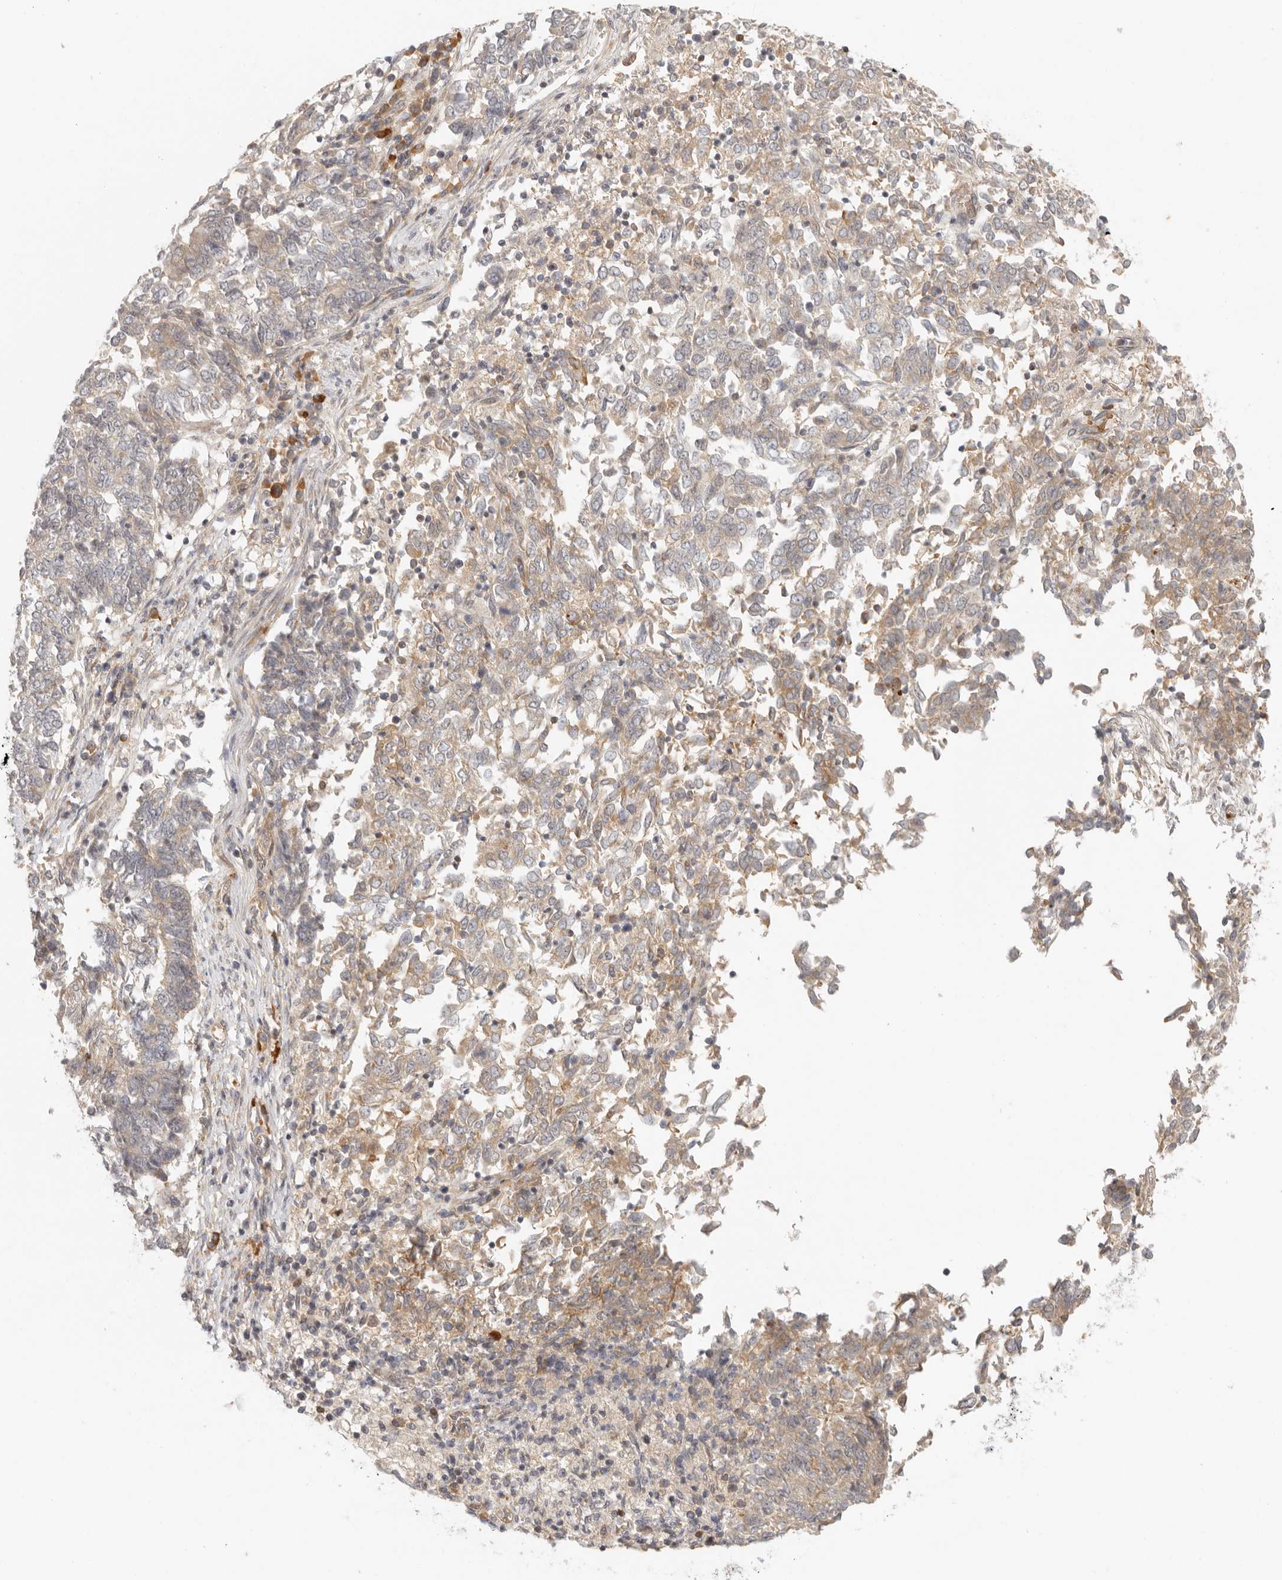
{"staining": {"intensity": "weak", "quantity": "25%-75%", "location": "cytoplasmic/membranous"}, "tissue": "endometrial cancer", "cell_type": "Tumor cells", "image_type": "cancer", "snomed": [{"axis": "morphology", "description": "Adenocarcinoma, NOS"}, {"axis": "topography", "description": "Endometrium"}], "caption": "This photomicrograph shows IHC staining of human endometrial adenocarcinoma, with low weak cytoplasmic/membranous positivity in approximately 25%-75% of tumor cells.", "gene": "AHDC1", "patient": {"sex": "female", "age": 80}}